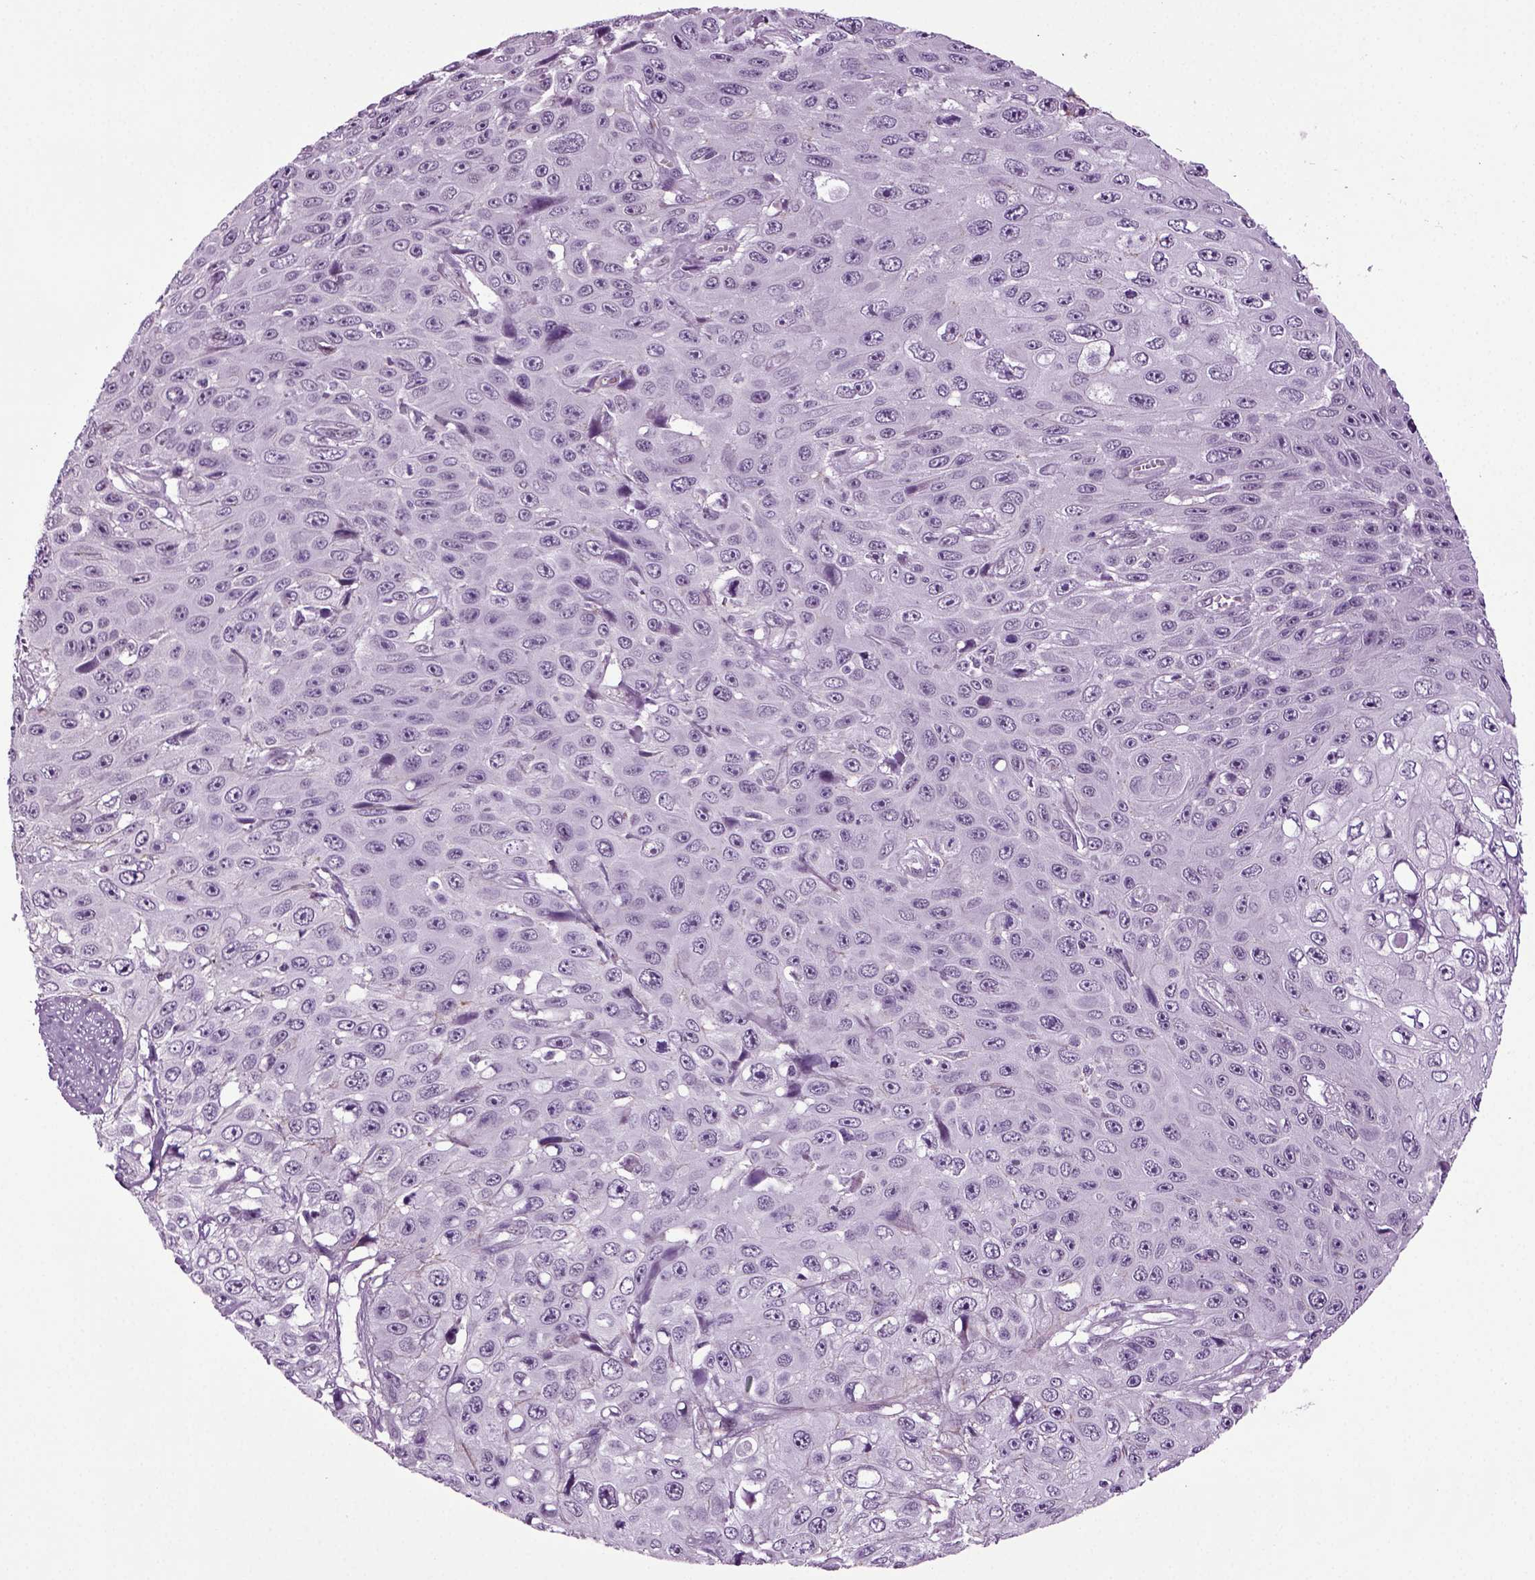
{"staining": {"intensity": "negative", "quantity": "none", "location": "none"}, "tissue": "skin cancer", "cell_type": "Tumor cells", "image_type": "cancer", "snomed": [{"axis": "morphology", "description": "Squamous cell carcinoma, NOS"}, {"axis": "topography", "description": "Skin"}], "caption": "Immunohistochemistry histopathology image of skin cancer stained for a protein (brown), which displays no staining in tumor cells.", "gene": "RFX3", "patient": {"sex": "male", "age": 82}}